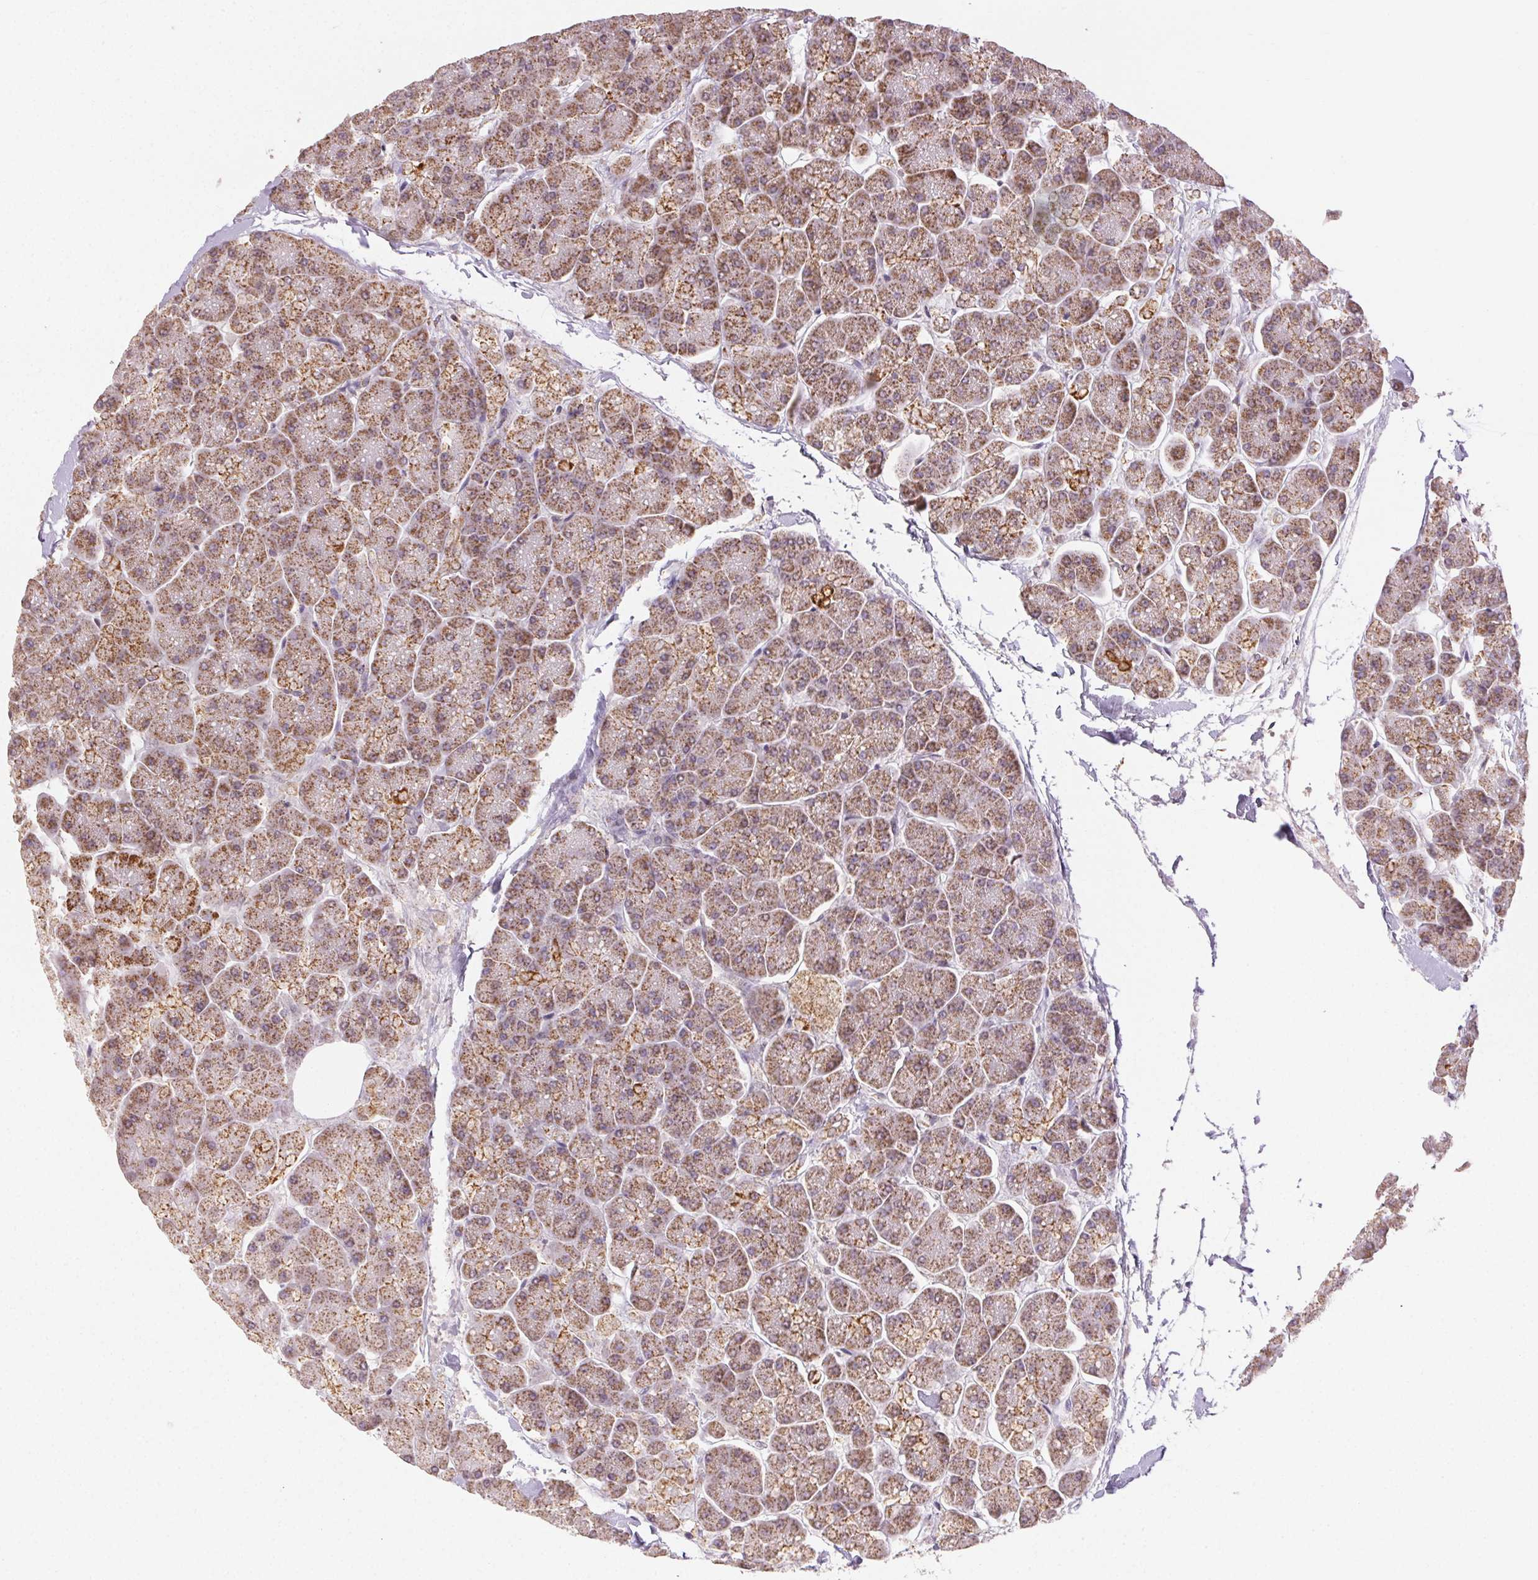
{"staining": {"intensity": "strong", "quantity": "<25%", "location": "cytoplasmic/membranous"}, "tissue": "pancreas", "cell_type": "Exocrine glandular cells", "image_type": "normal", "snomed": [{"axis": "morphology", "description": "Normal tissue, NOS"}, {"axis": "topography", "description": "Pancreas"}, {"axis": "topography", "description": "Peripheral nerve tissue"}], "caption": "Unremarkable pancreas reveals strong cytoplasmic/membranous staining in approximately <25% of exocrine glandular cells, visualized by immunohistochemistry.", "gene": "CLASP1", "patient": {"sex": "male", "age": 54}}